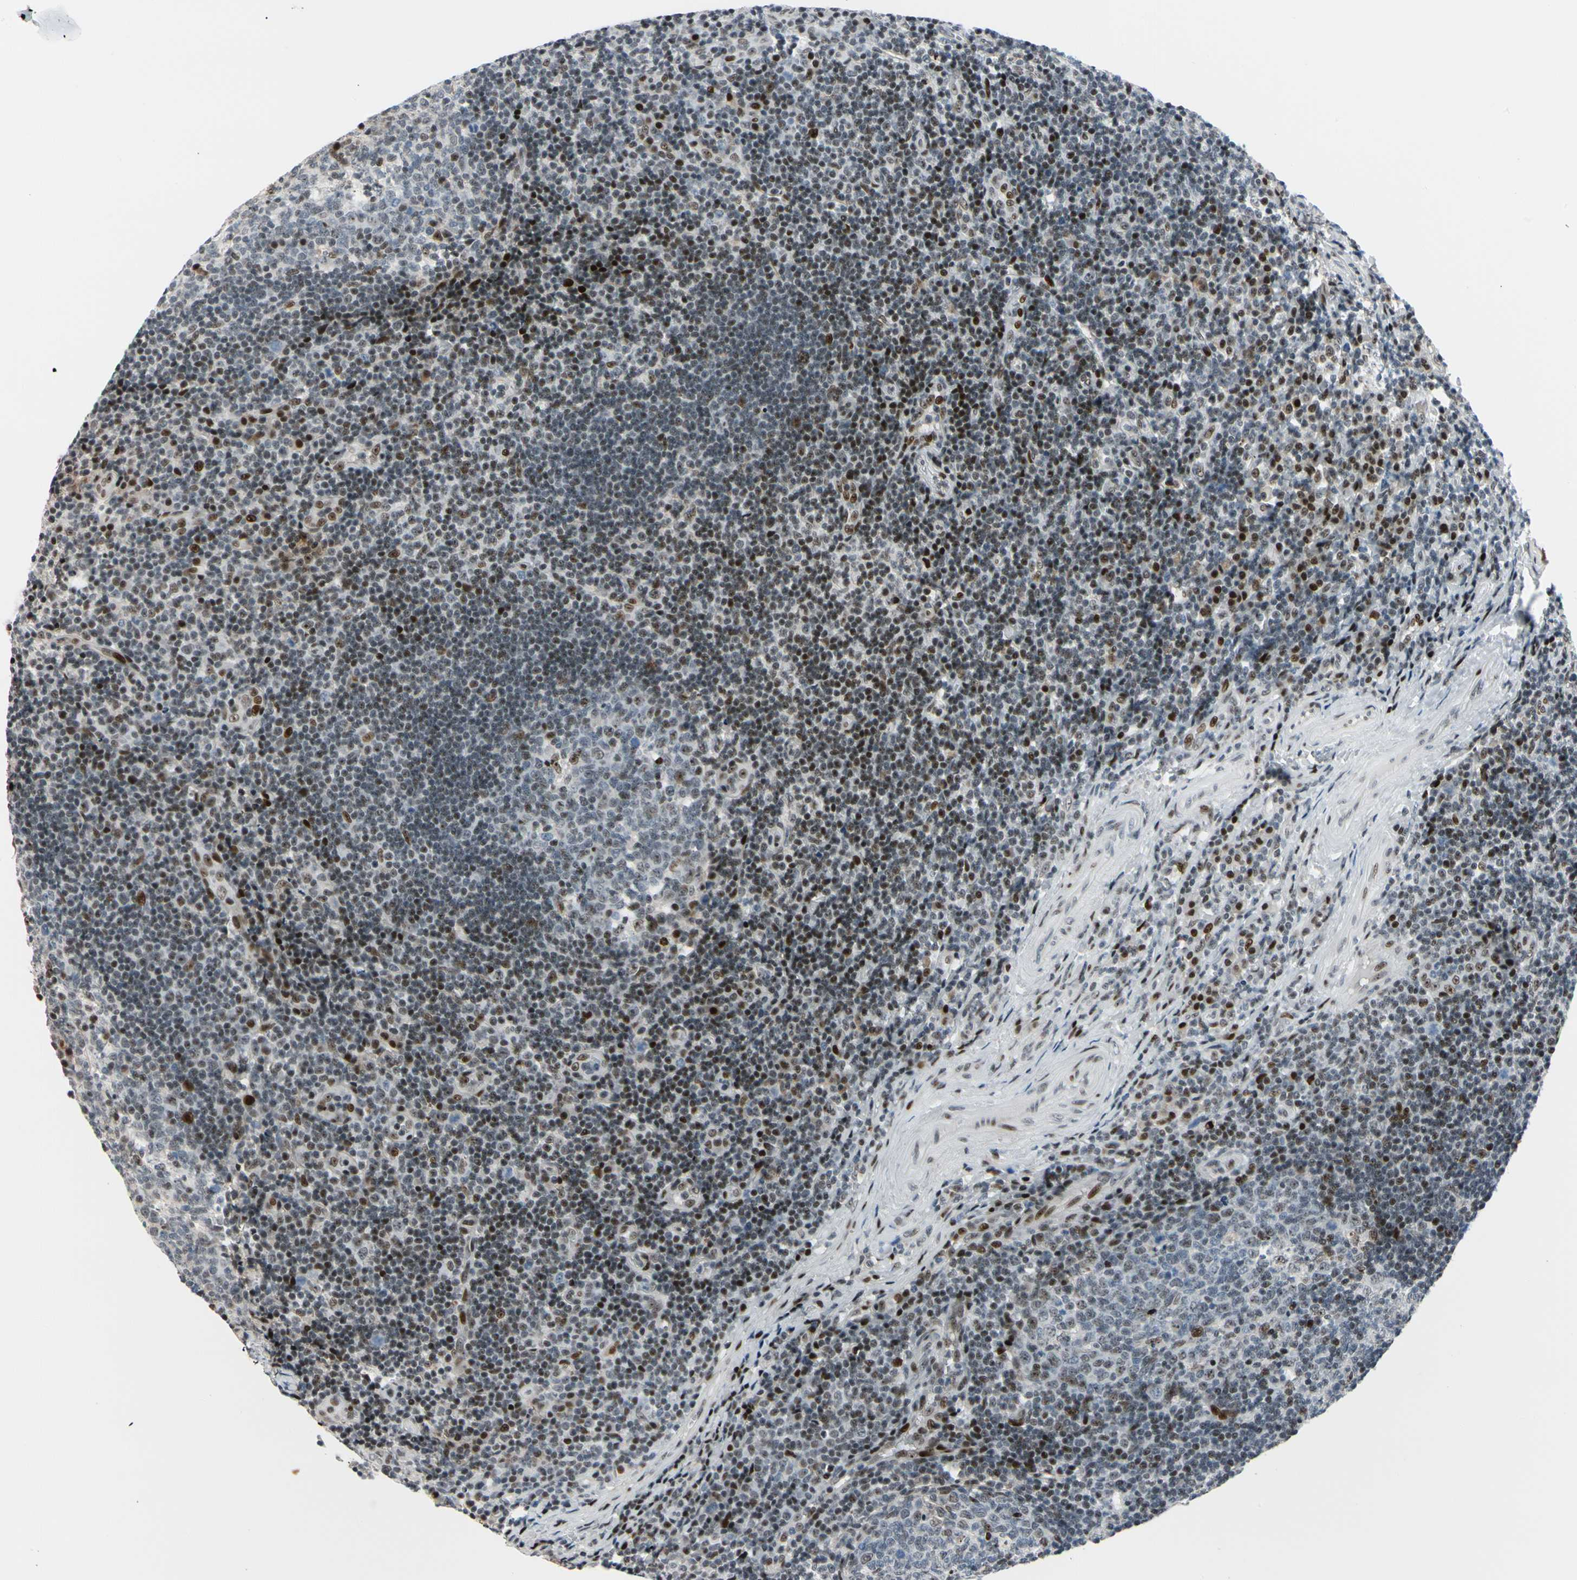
{"staining": {"intensity": "weak", "quantity": "<25%", "location": "nuclear"}, "tissue": "tonsil", "cell_type": "Germinal center cells", "image_type": "normal", "snomed": [{"axis": "morphology", "description": "Normal tissue, NOS"}, {"axis": "topography", "description": "Tonsil"}], "caption": "Immunohistochemistry photomicrograph of benign tonsil: tonsil stained with DAB (3,3'-diaminobenzidine) displays no significant protein expression in germinal center cells. Brightfield microscopy of immunohistochemistry stained with DAB (brown) and hematoxylin (blue), captured at high magnification.", "gene": "FOXO3", "patient": {"sex": "female", "age": 40}}